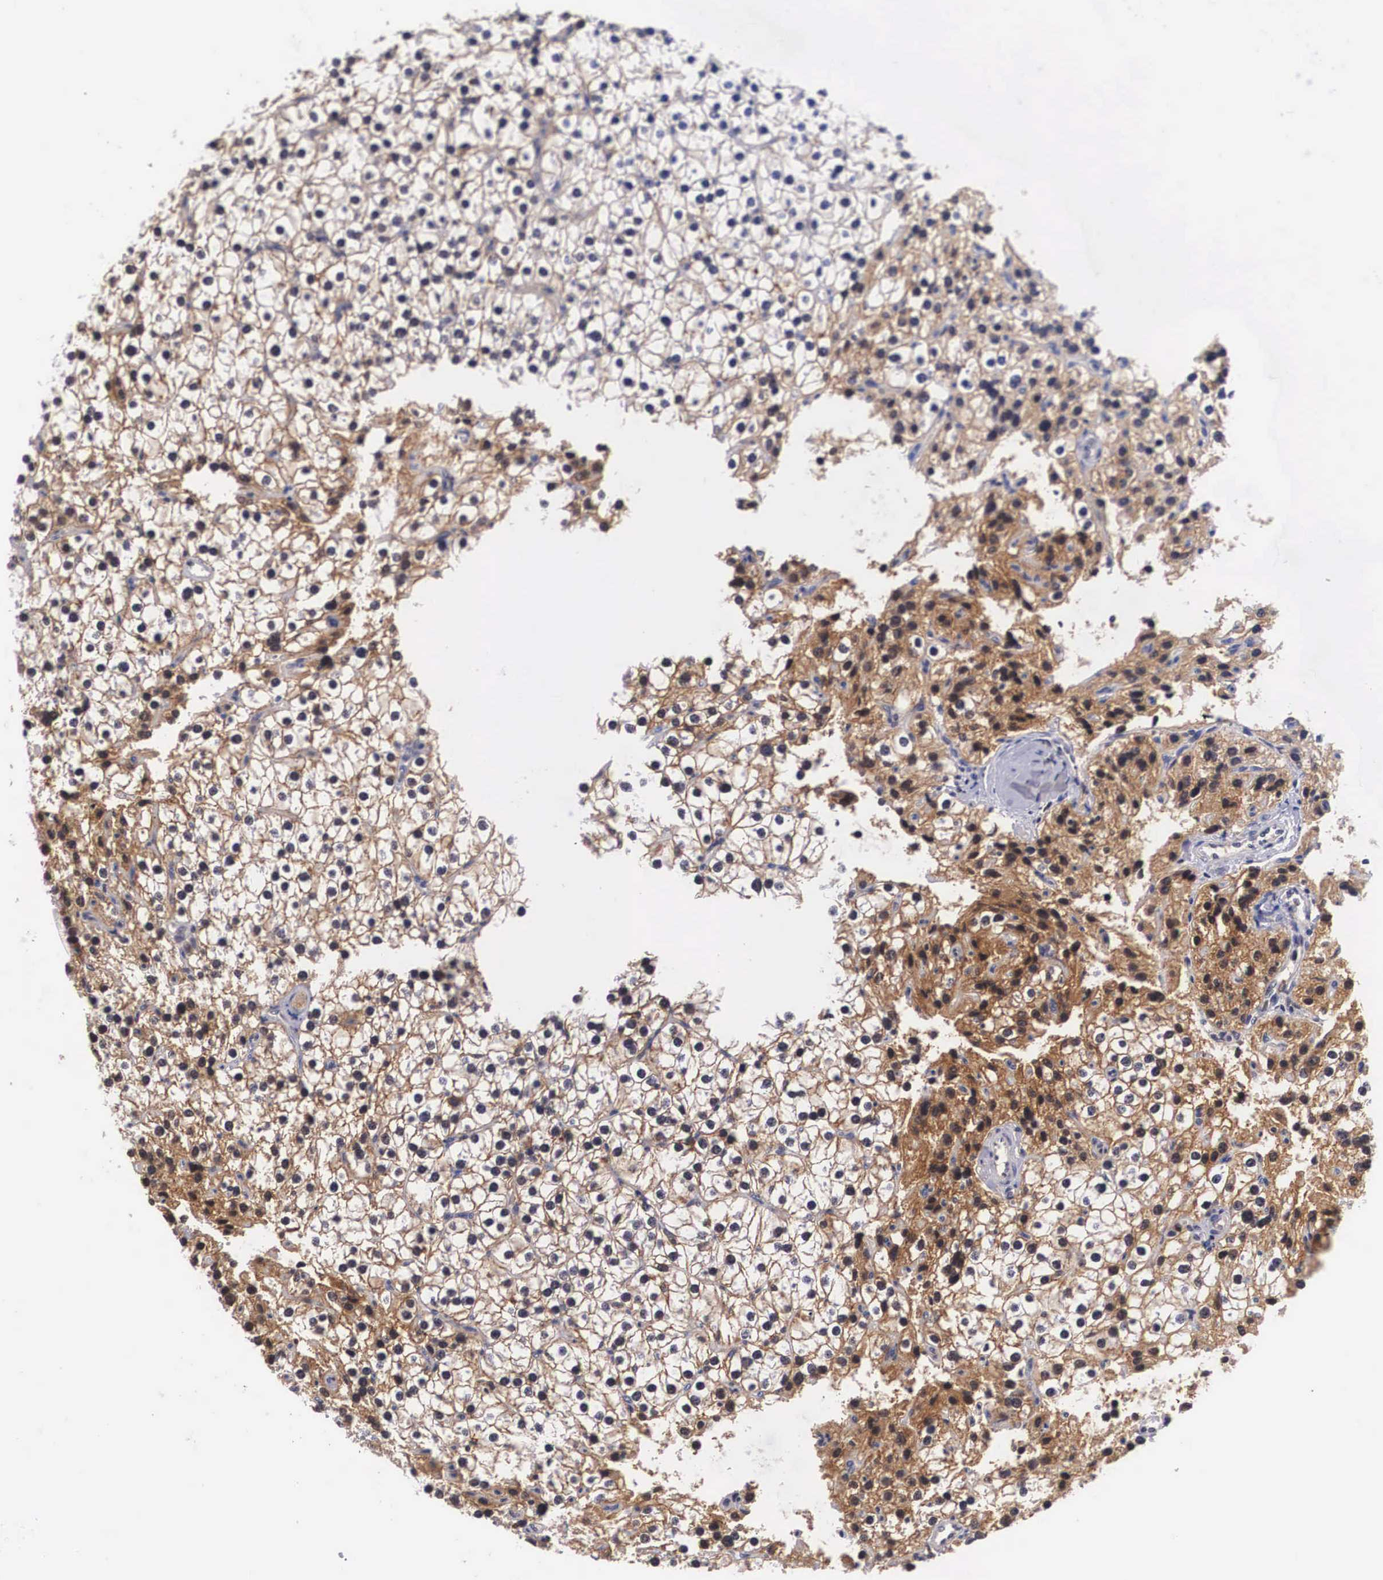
{"staining": {"intensity": "moderate", "quantity": "25%-75%", "location": "cytoplasmic/membranous"}, "tissue": "parathyroid gland", "cell_type": "Glandular cells", "image_type": "normal", "snomed": [{"axis": "morphology", "description": "Normal tissue, NOS"}, {"axis": "topography", "description": "Parathyroid gland"}], "caption": "A micrograph of human parathyroid gland stained for a protein reveals moderate cytoplasmic/membranous brown staining in glandular cells. (DAB = brown stain, brightfield microscopy at high magnification).", "gene": "NR4A2", "patient": {"sex": "female", "age": 54}}